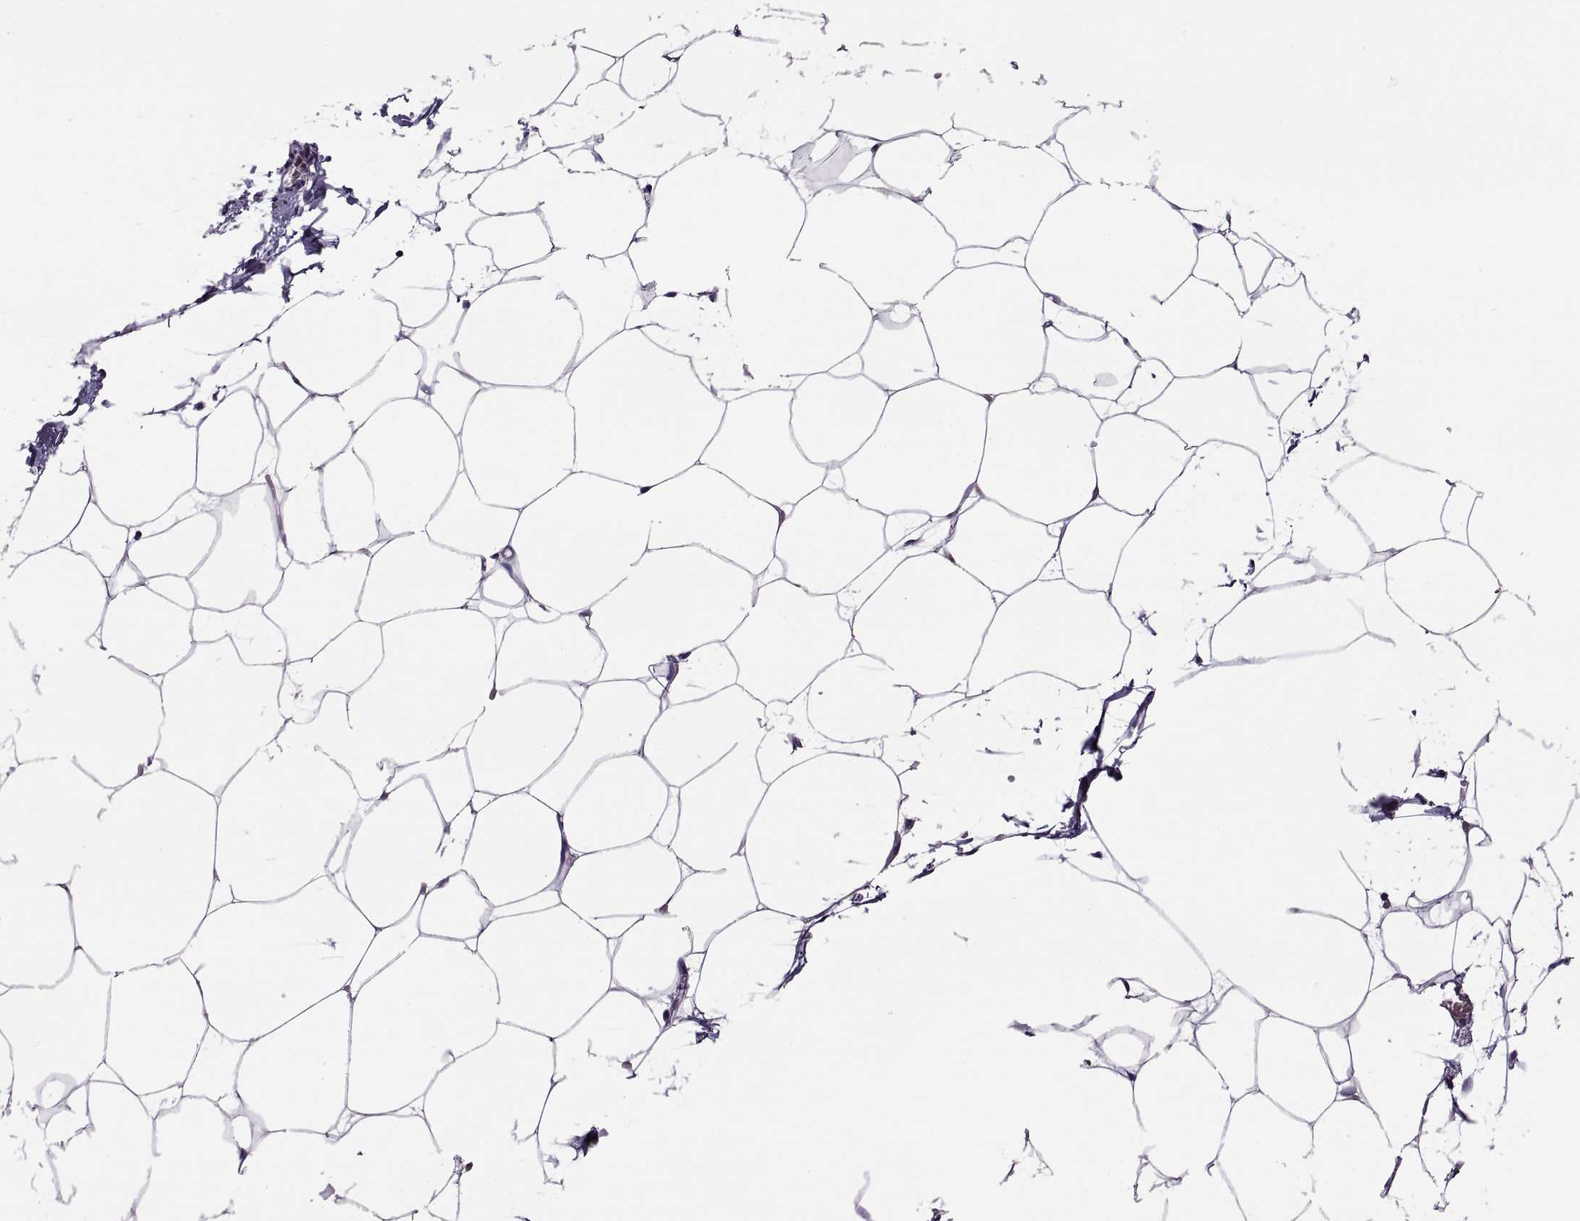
{"staining": {"intensity": "negative", "quantity": "none", "location": "none"}, "tissue": "adipose tissue", "cell_type": "Adipocytes", "image_type": "normal", "snomed": [{"axis": "morphology", "description": "Normal tissue, NOS"}, {"axis": "topography", "description": "Adipose tissue"}], "caption": "IHC photomicrograph of benign adipose tissue: adipose tissue stained with DAB demonstrates no significant protein expression in adipocytes. (Stains: DAB immunohistochemistry with hematoxylin counter stain, Microscopy: brightfield microscopy at high magnification).", "gene": "MAGEB1", "patient": {"sex": "male", "age": 57}}